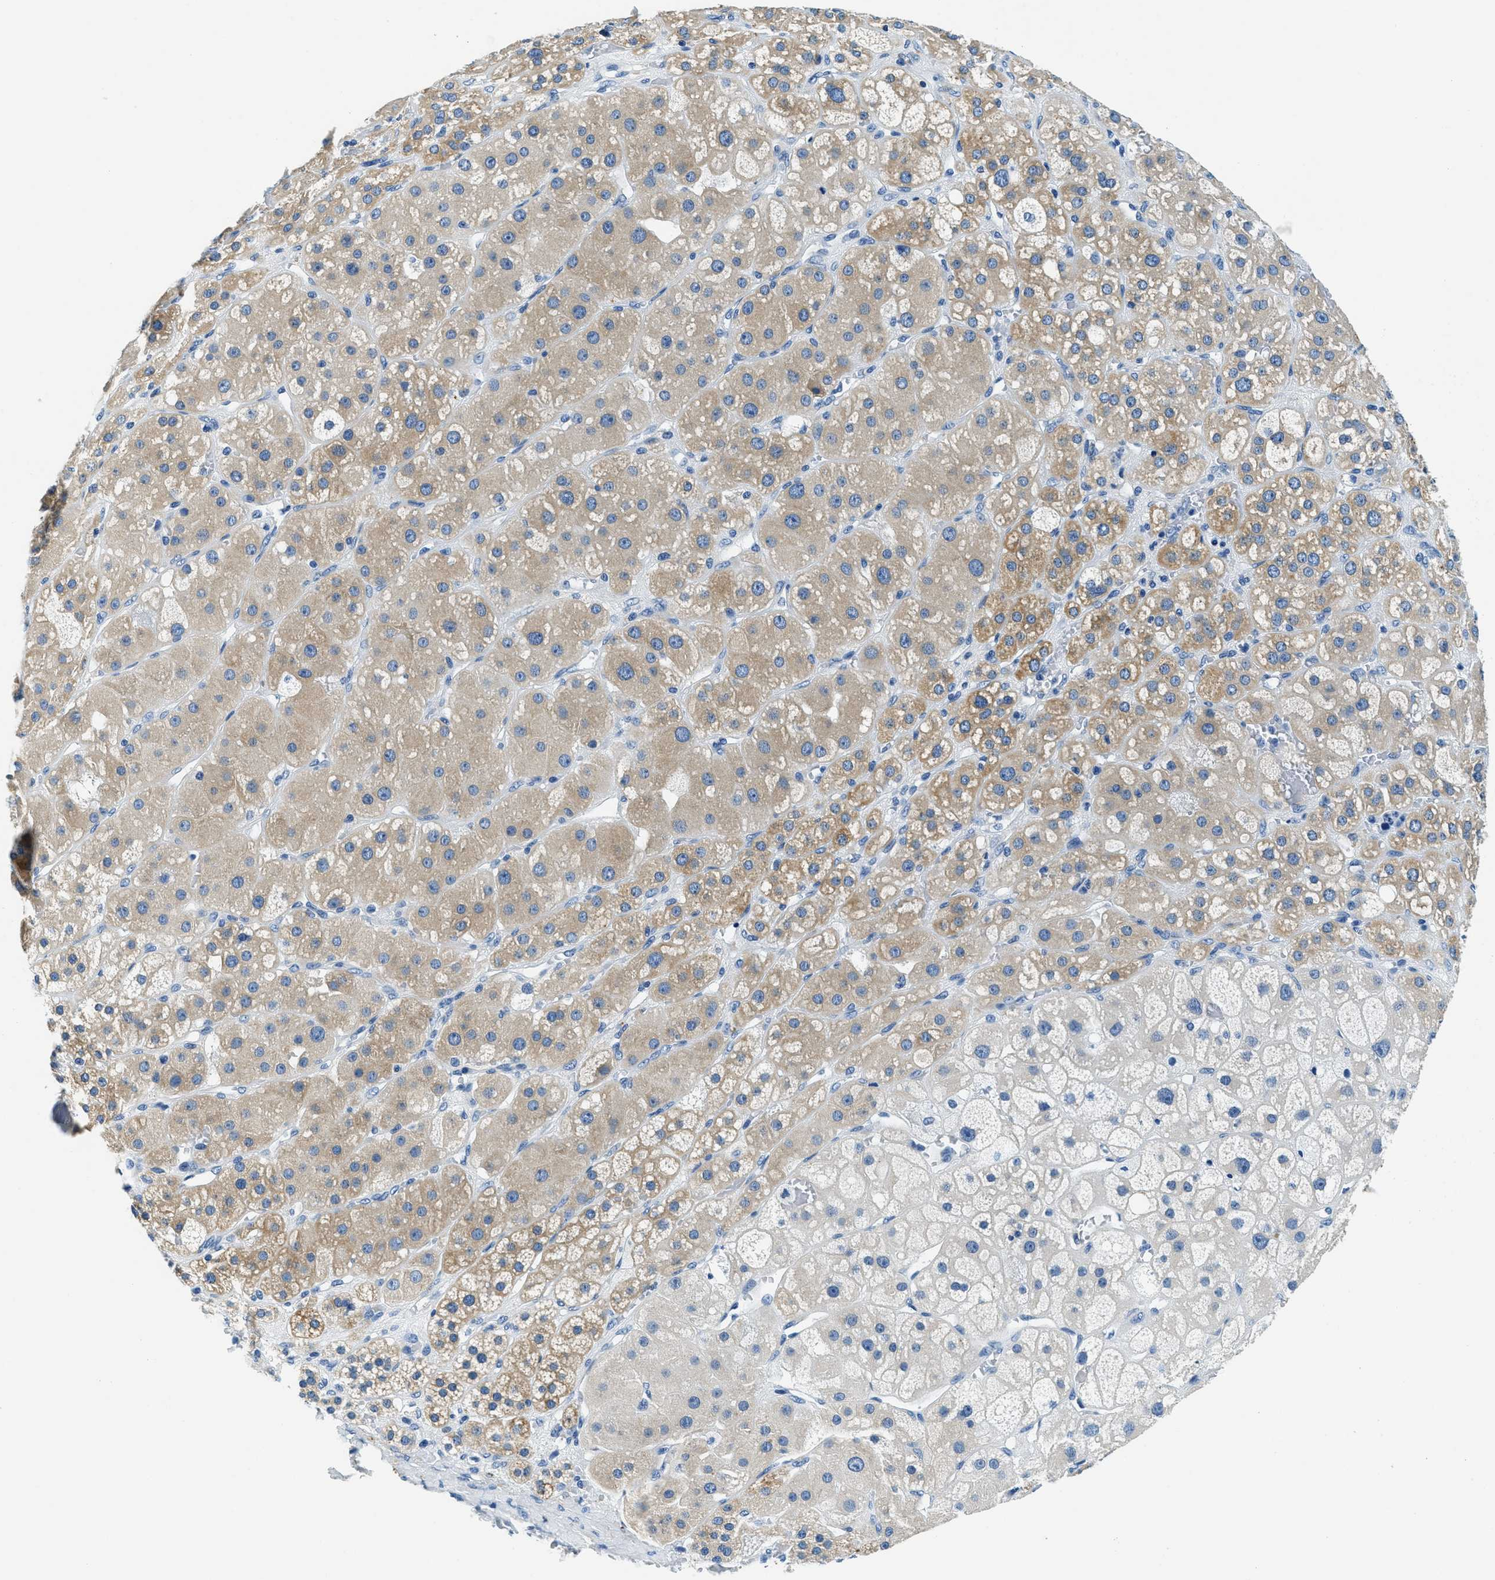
{"staining": {"intensity": "moderate", "quantity": "25%-75%", "location": "cytoplasmic/membranous"}, "tissue": "adrenal gland", "cell_type": "Glandular cells", "image_type": "normal", "snomed": [{"axis": "morphology", "description": "Normal tissue, NOS"}, {"axis": "topography", "description": "Adrenal gland"}], "caption": "Immunohistochemical staining of unremarkable human adrenal gland demonstrates medium levels of moderate cytoplasmic/membranous staining in about 25%-75% of glandular cells.", "gene": "UBAC2", "patient": {"sex": "female", "age": 47}}